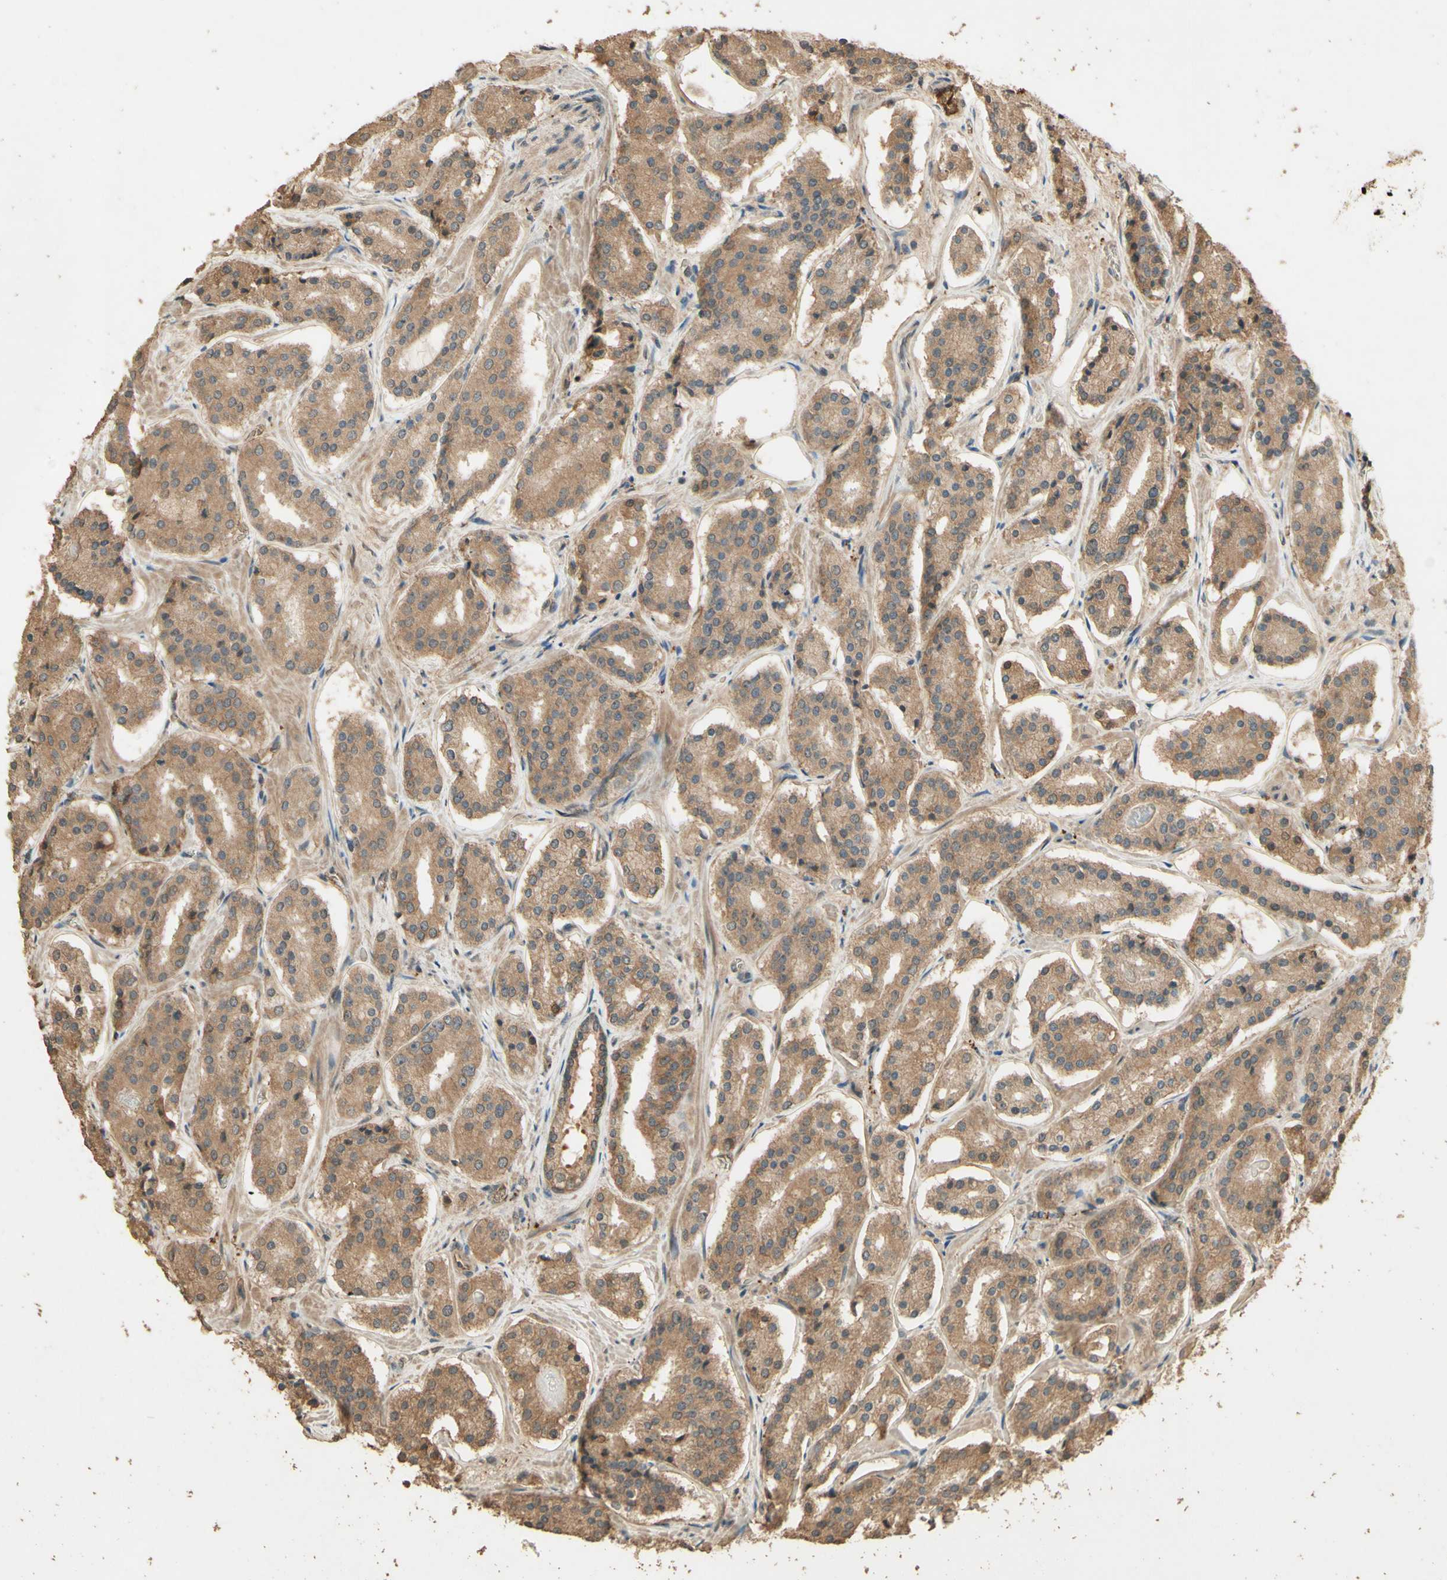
{"staining": {"intensity": "moderate", "quantity": ">75%", "location": "cytoplasmic/membranous"}, "tissue": "prostate cancer", "cell_type": "Tumor cells", "image_type": "cancer", "snomed": [{"axis": "morphology", "description": "Adenocarcinoma, High grade"}, {"axis": "topography", "description": "Prostate"}], "caption": "Tumor cells display medium levels of moderate cytoplasmic/membranous staining in approximately >75% of cells in human prostate cancer. (DAB (3,3'-diaminobenzidine) = brown stain, brightfield microscopy at high magnification).", "gene": "SMAD9", "patient": {"sex": "male", "age": 60}}